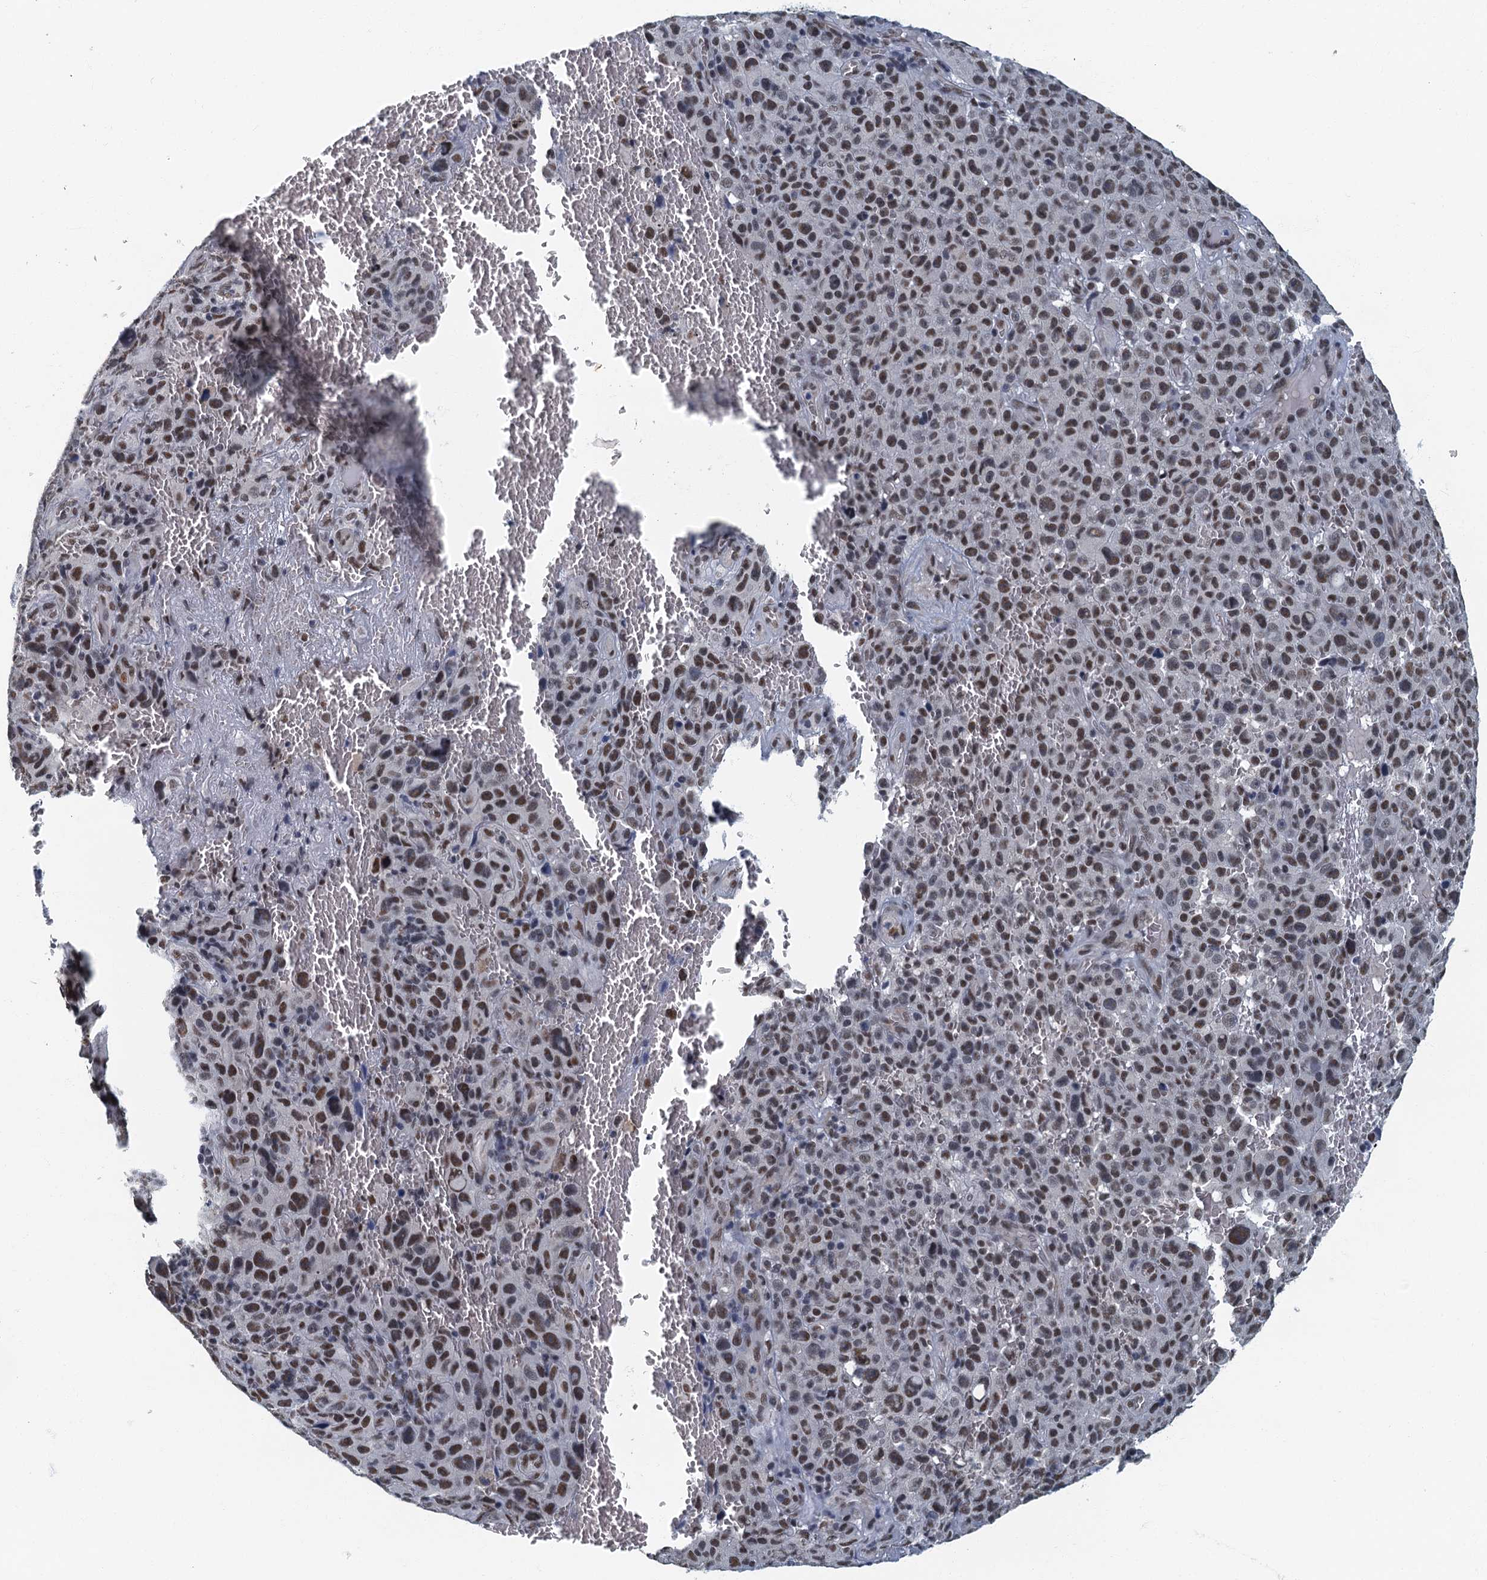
{"staining": {"intensity": "moderate", "quantity": ">75%", "location": "nuclear"}, "tissue": "melanoma", "cell_type": "Tumor cells", "image_type": "cancer", "snomed": [{"axis": "morphology", "description": "Malignant melanoma, NOS"}, {"axis": "topography", "description": "Skin"}], "caption": "Human melanoma stained with a brown dye demonstrates moderate nuclear positive positivity in approximately >75% of tumor cells.", "gene": "GADL1", "patient": {"sex": "female", "age": 82}}